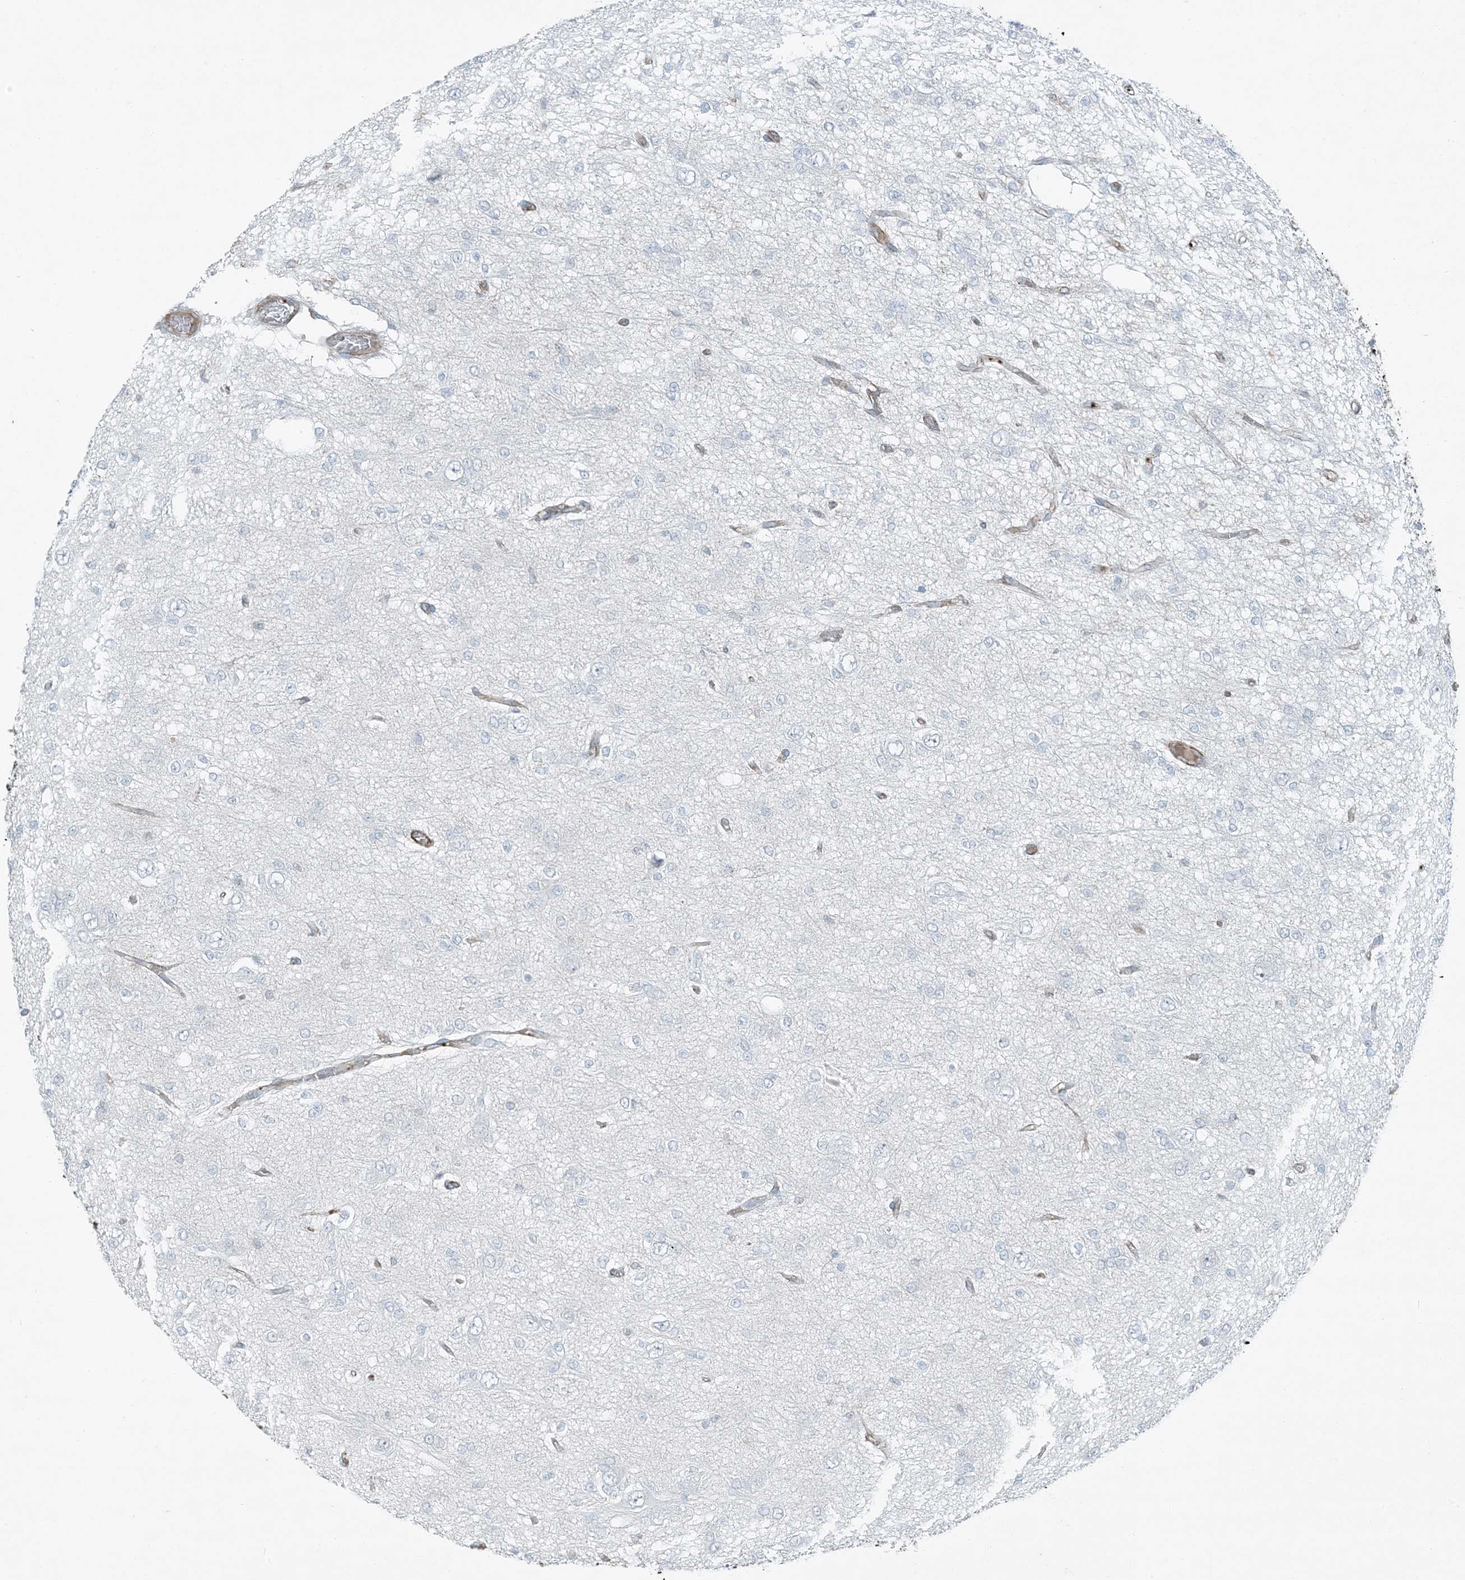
{"staining": {"intensity": "negative", "quantity": "none", "location": "none"}, "tissue": "glioma", "cell_type": "Tumor cells", "image_type": "cancer", "snomed": [{"axis": "morphology", "description": "Glioma, malignant, Low grade"}, {"axis": "topography", "description": "Brain"}], "caption": "An immunohistochemistry (IHC) photomicrograph of malignant low-grade glioma is shown. There is no staining in tumor cells of malignant low-grade glioma. (DAB immunohistochemistry visualized using brightfield microscopy, high magnification).", "gene": "APOBEC3C", "patient": {"sex": "male", "age": 38}}